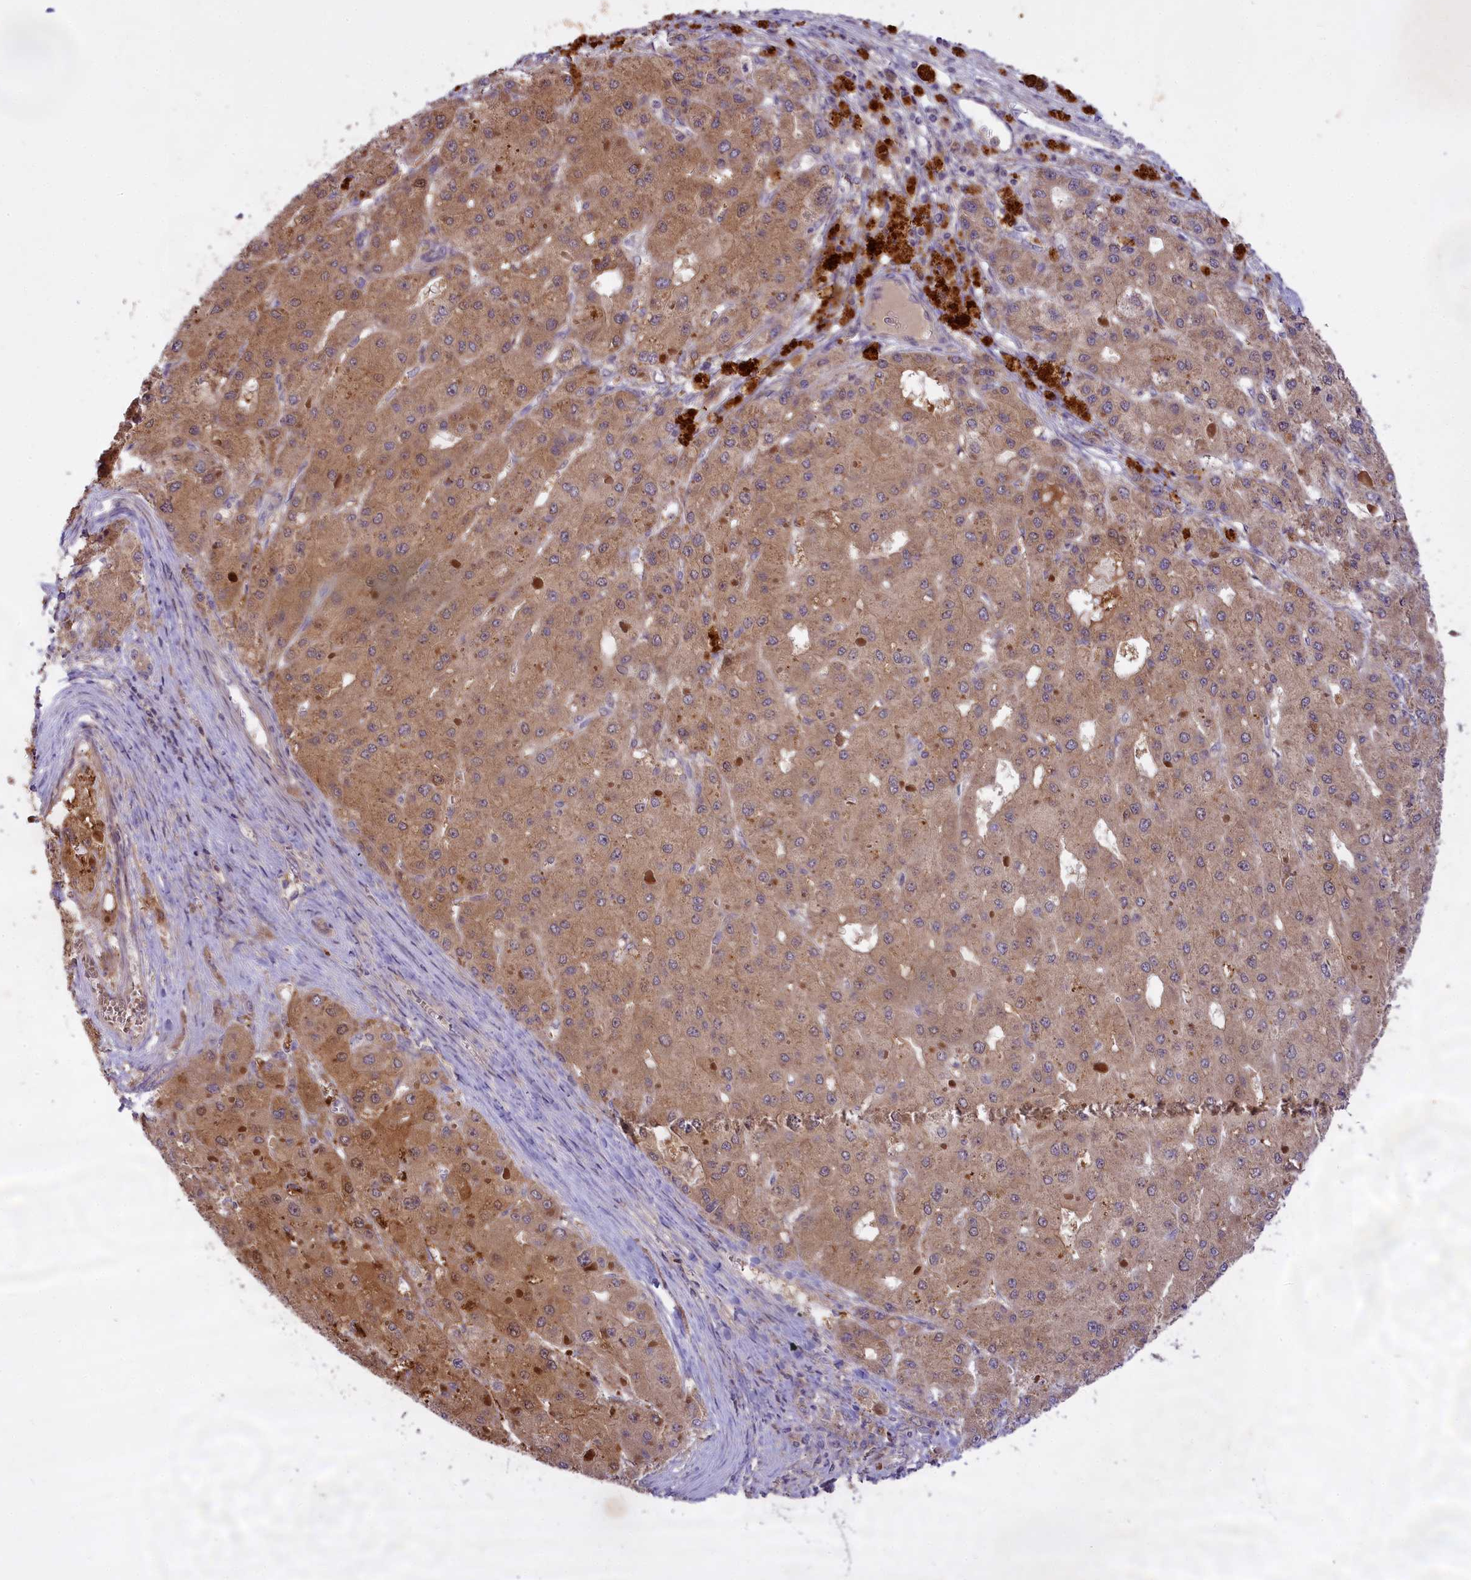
{"staining": {"intensity": "moderate", "quantity": ">75%", "location": "cytoplasmic/membranous"}, "tissue": "liver cancer", "cell_type": "Tumor cells", "image_type": "cancer", "snomed": [{"axis": "morphology", "description": "Carcinoma, Hepatocellular, NOS"}, {"axis": "topography", "description": "Liver"}], "caption": "Human liver cancer stained with a protein marker displays moderate staining in tumor cells.", "gene": "MEMO1", "patient": {"sex": "female", "age": 73}}